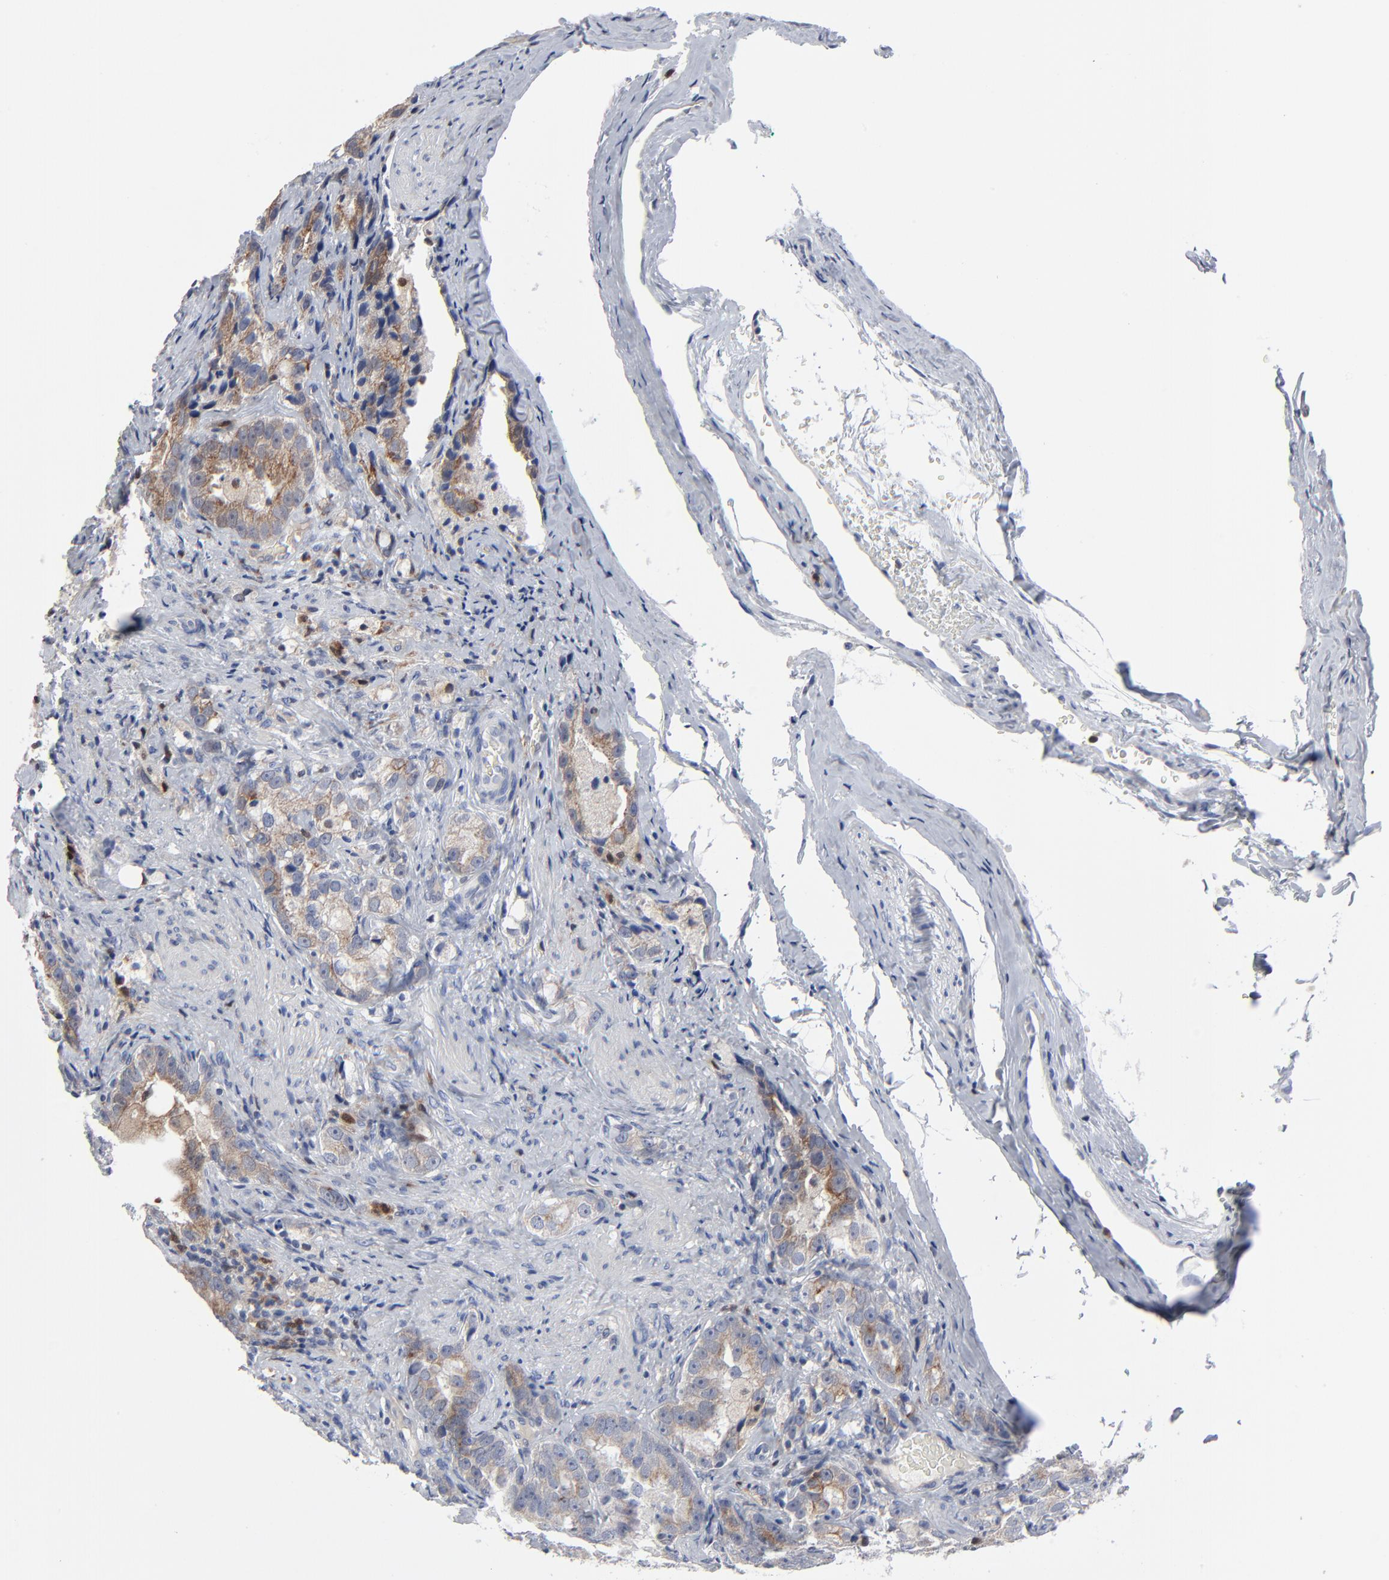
{"staining": {"intensity": "weak", "quantity": "25%-75%", "location": "cytoplasmic/membranous"}, "tissue": "prostate cancer", "cell_type": "Tumor cells", "image_type": "cancer", "snomed": [{"axis": "morphology", "description": "Adenocarcinoma, High grade"}, {"axis": "topography", "description": "Prostate"}], "caption": "There is low levels of weak cytoplasmic/membranous expression in tumor cells of prostate high-grade adenocarcinoma, as demonstrated by immunohistochemical staining (brown color).", "gene": "BID", "patient": {"sex": "male", "age": 63}}